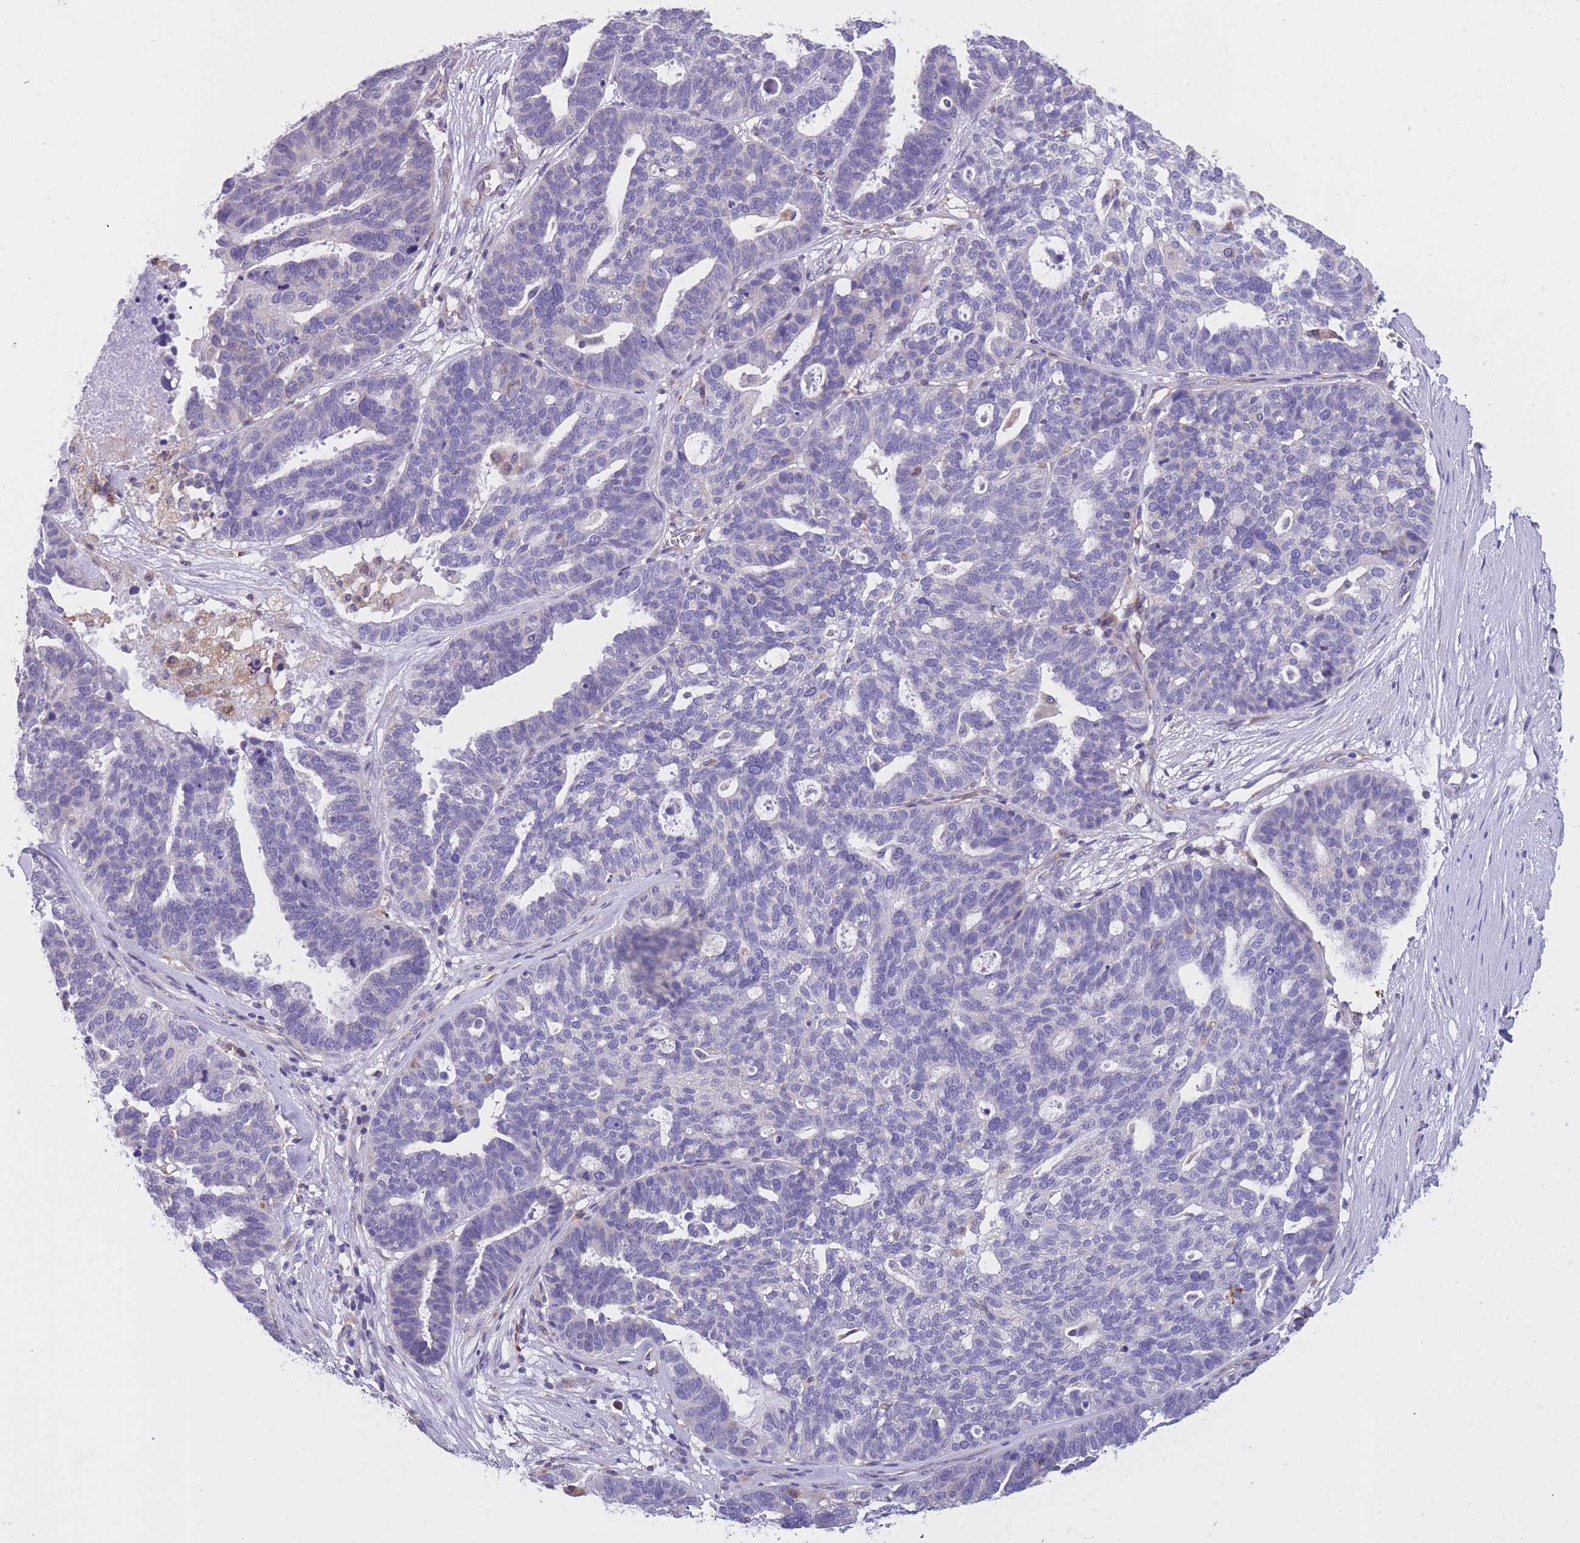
{"staining": {"intensity": "negative", "quantity": "none", "location": "none"}, "tissue": "ovarian cancer", "cell_type": "Tumor cells", "image_type": "cancer", "snomed": [{"axis": "morphology", "description": "Cystadenocarcinoma, serous, NOS"}, {"axis": "topography", "description": "Ovary"}], "caption": "Immunohistochemistry photomicrograph of neoplastic tissue: ovarian cancer stained with DAB shows no significant protein positivity in tumor cells. (DAB (3,3'-diaminobenzidine) immunohistochemistry (IHC) with hematoxylin counter stain).", "gene": "ZNF662", "patient": {"sex": "female", "age": 59}}